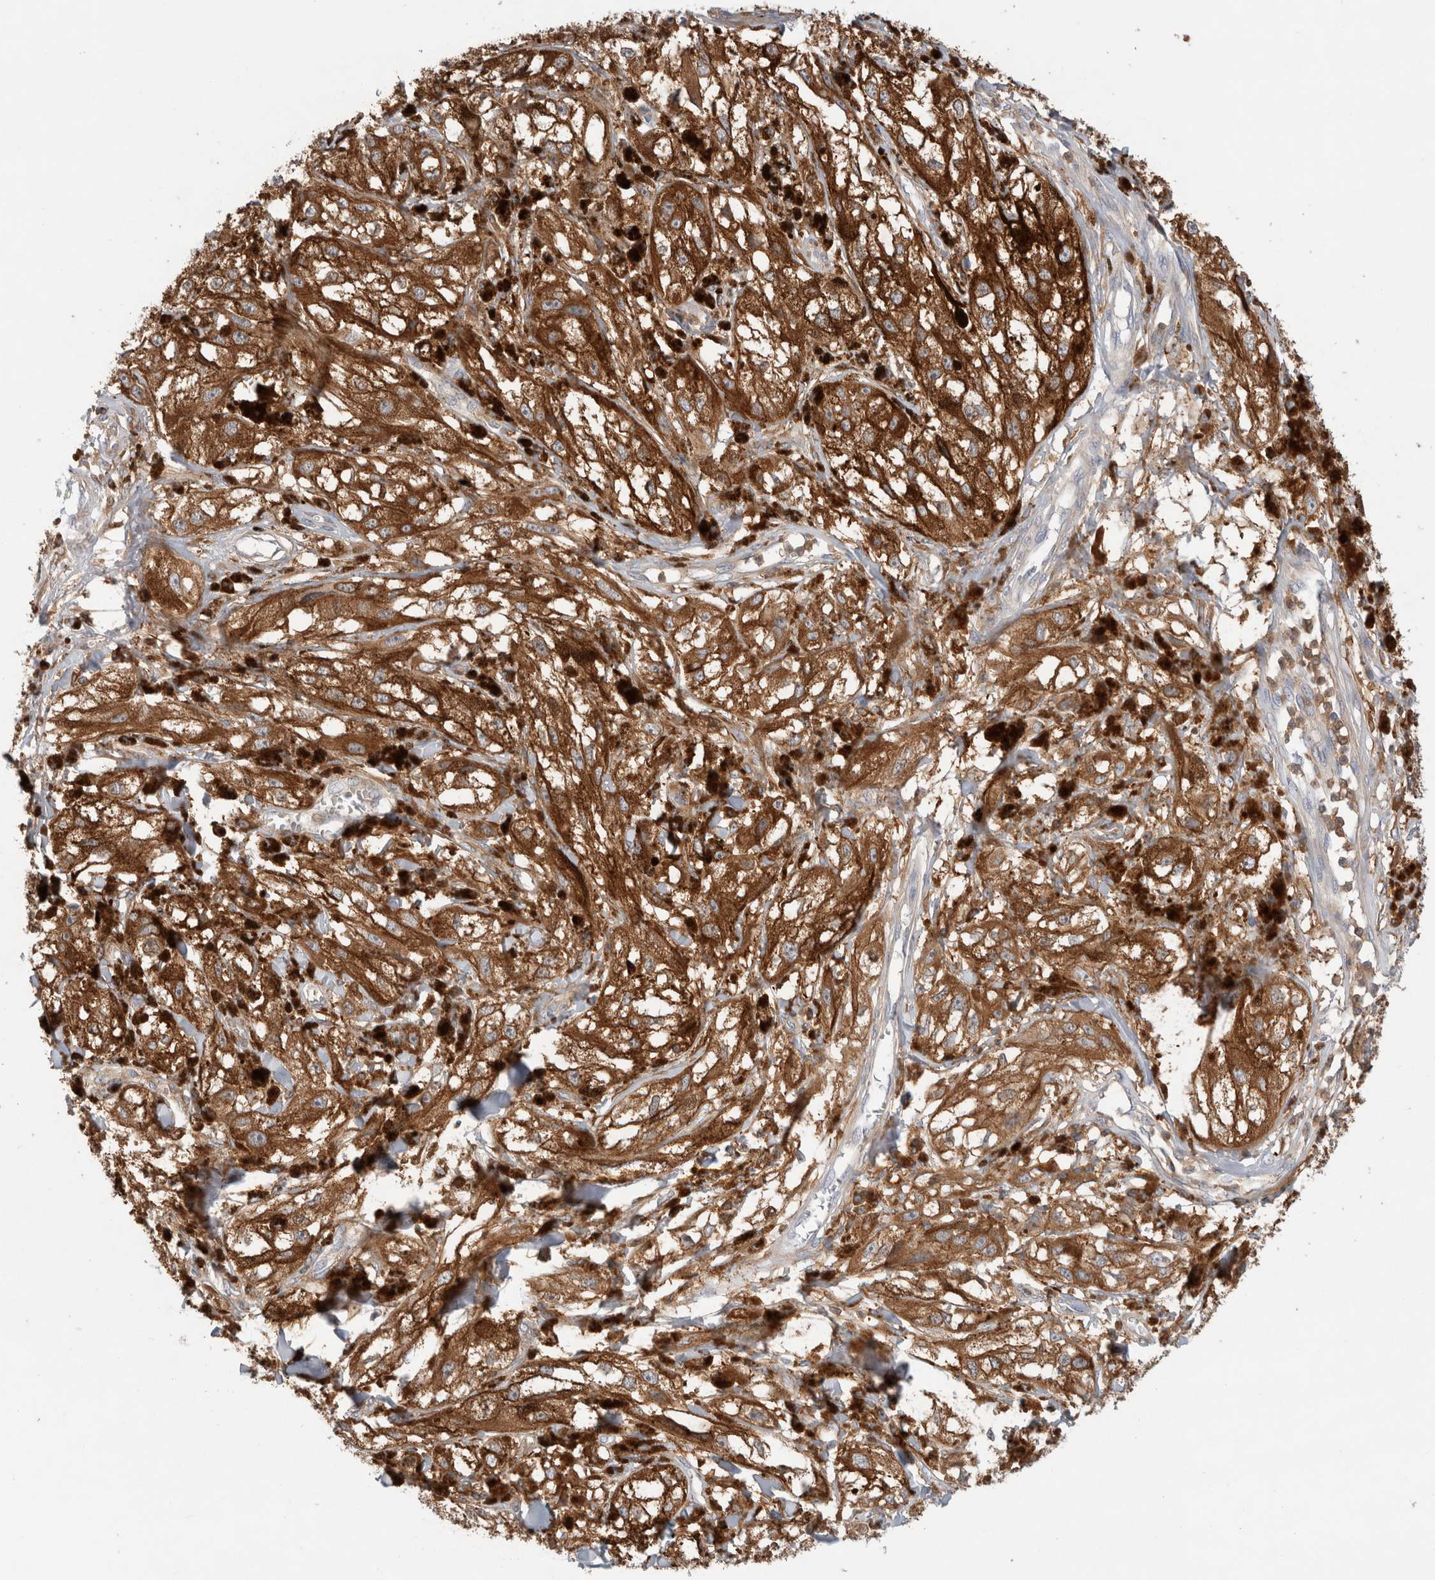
{"staining": {"intensity": "strong", "quantity": ">75%", "location": "cytoplasmic/membranous"}, "tissue": "melanoma", "cell_type": "Tumor cells", "image_type": "cancer", "snomed": [{"axis": "morphology", "description": "Malignant melanoma, NOS"}, {"axis": "topography", "description": "Skin"}], "caption": "Approximately >75% of tumor cells in malignant melanoma display strong cytoplasmic/membranous protein expression as visualized by brown immunohistochemical staining.", "gene": "KLHL14", "patient": {"sex": "male", "age": 88}}